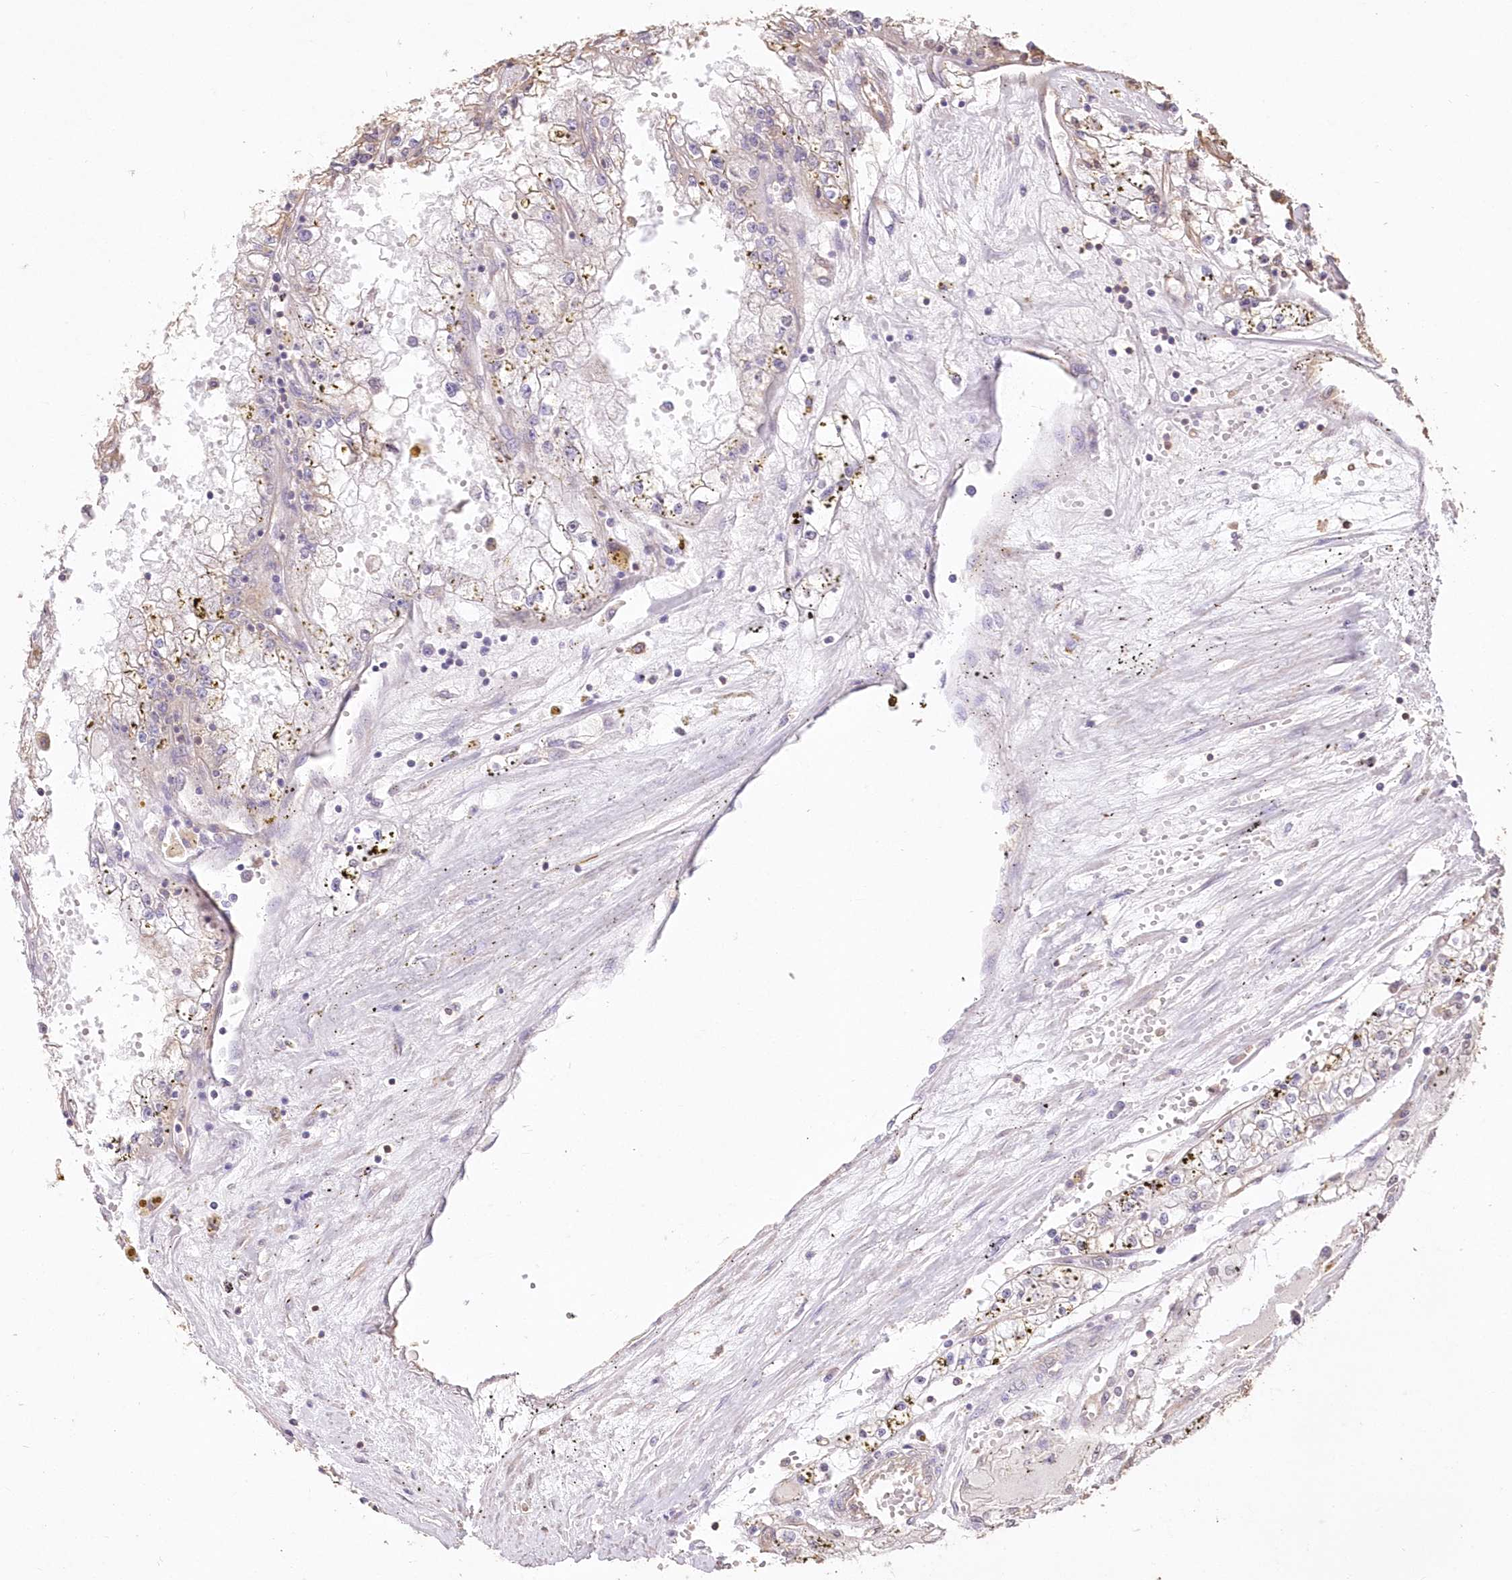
{"staining": {"intensity": "negative", "quantity": "none", "location": "none"}, "tissue": "renal cancer", "cell_type": "Tumor cells", "image_type": "cancer", "snomed": [{"axis": "morphology", "description": "Adenocarcinoma, NOS"}, {"axis": "topography", "description": "Kidney"}], "caption": "A high-resolution micrograph shows immunohistochemistry (IHC) staining of renal cancer (adenocarcinoma), which displays no significant positivity in tumor cells. The staining was performed using DAB (3,3'-diaminobenzidine) to visualize the protein expression in brown, while the nuclei were stained in blue with hematoxylin (Magnification: 20x).", "gene": "STK17B", "patient": {"sex": "male", "age": 56}}